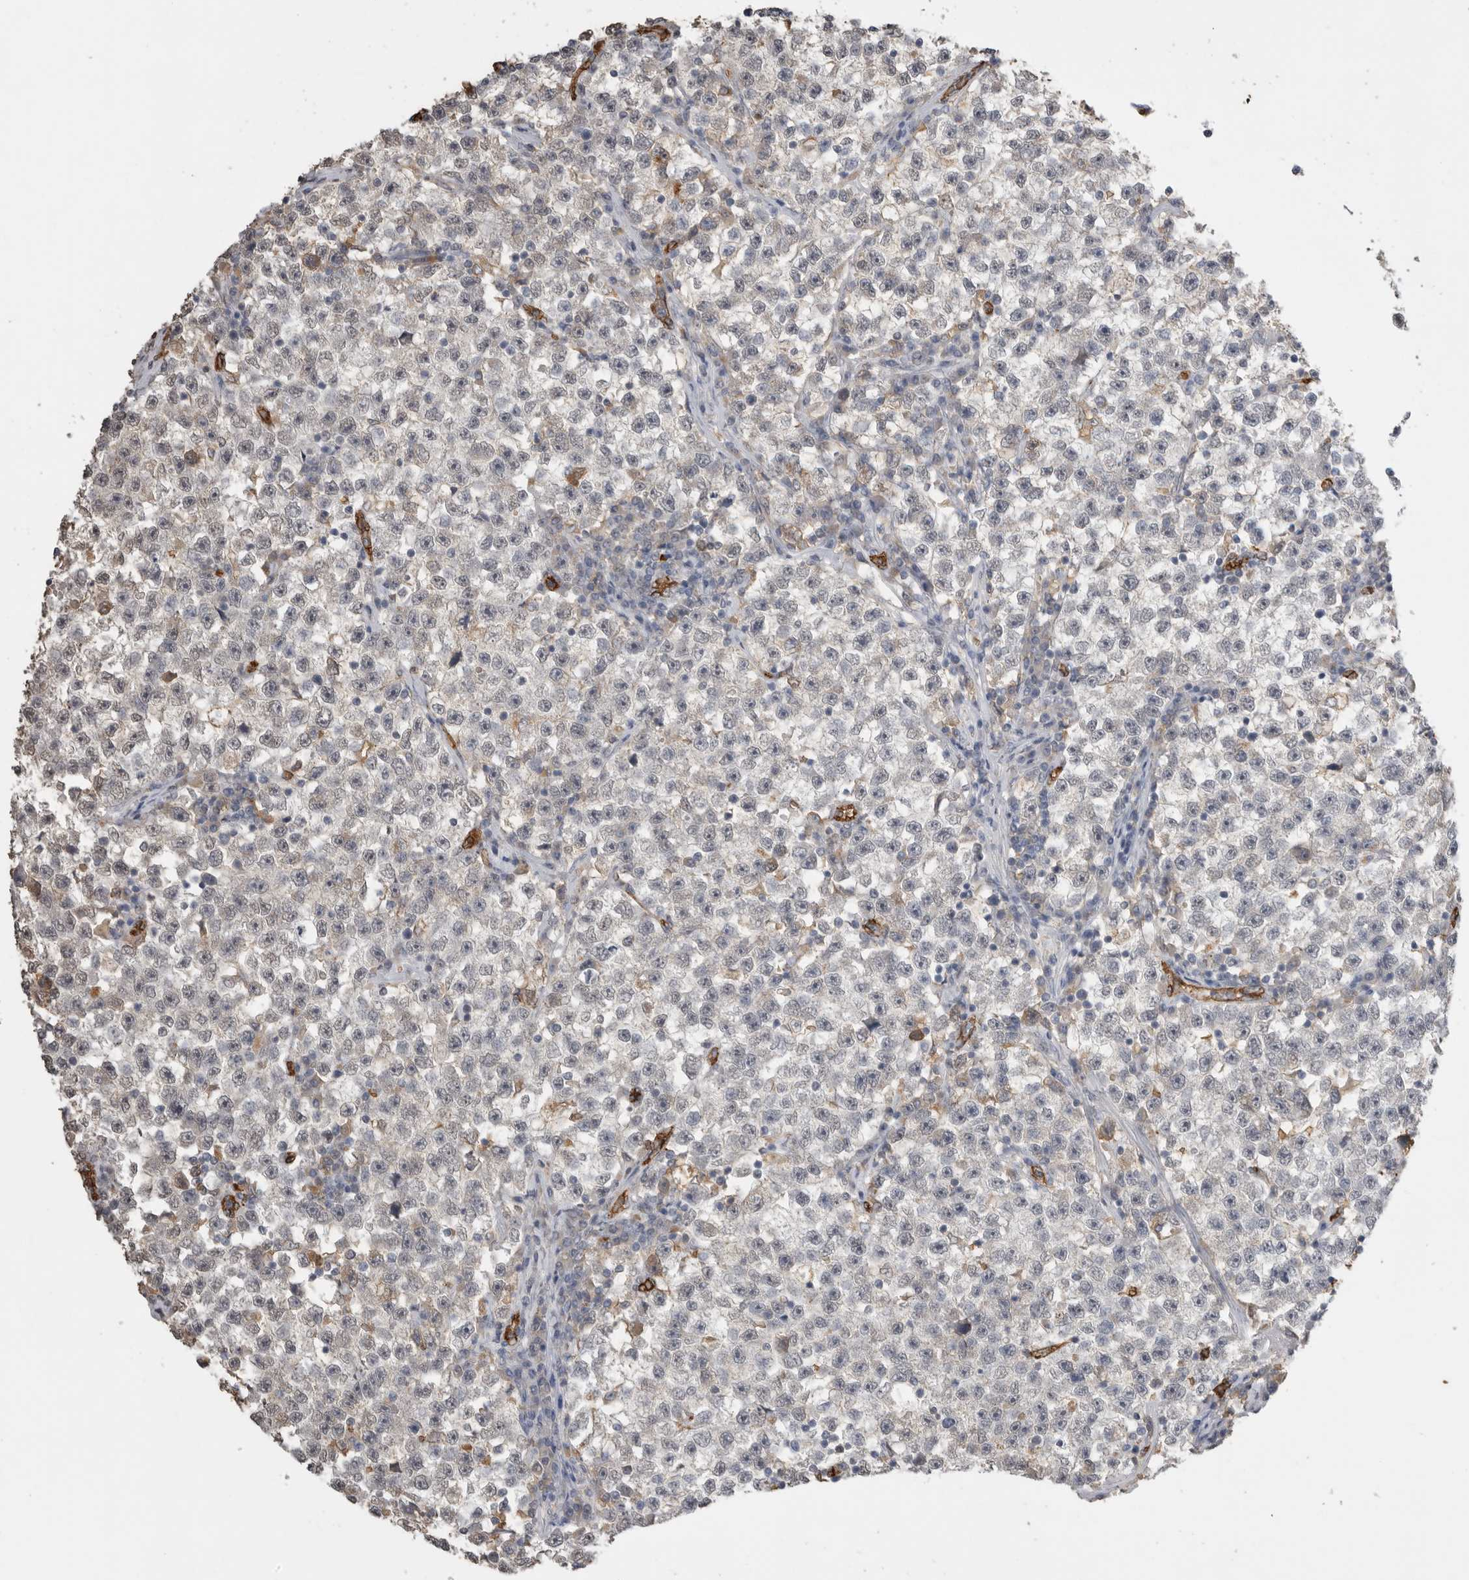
{"staining": {"intensity": "negative", "quantity": "none", "location": "none"}, "tissue": "testis cancer", "cell_type": "Tumor cells", "image_type": "cancer", "snomed": [{"axis": "morphology", "description": "Seminoma, NOS"}, {"axis": "topography", "description": "Testis"}], "caption": "Immunohistochemistry photomicrograph of human testis cancer (seminoma) stained for a protein (brown), which reveals no staining in tumor cells.", "gene": "IL27", "patient": {"sex": "male", "age": 22}}